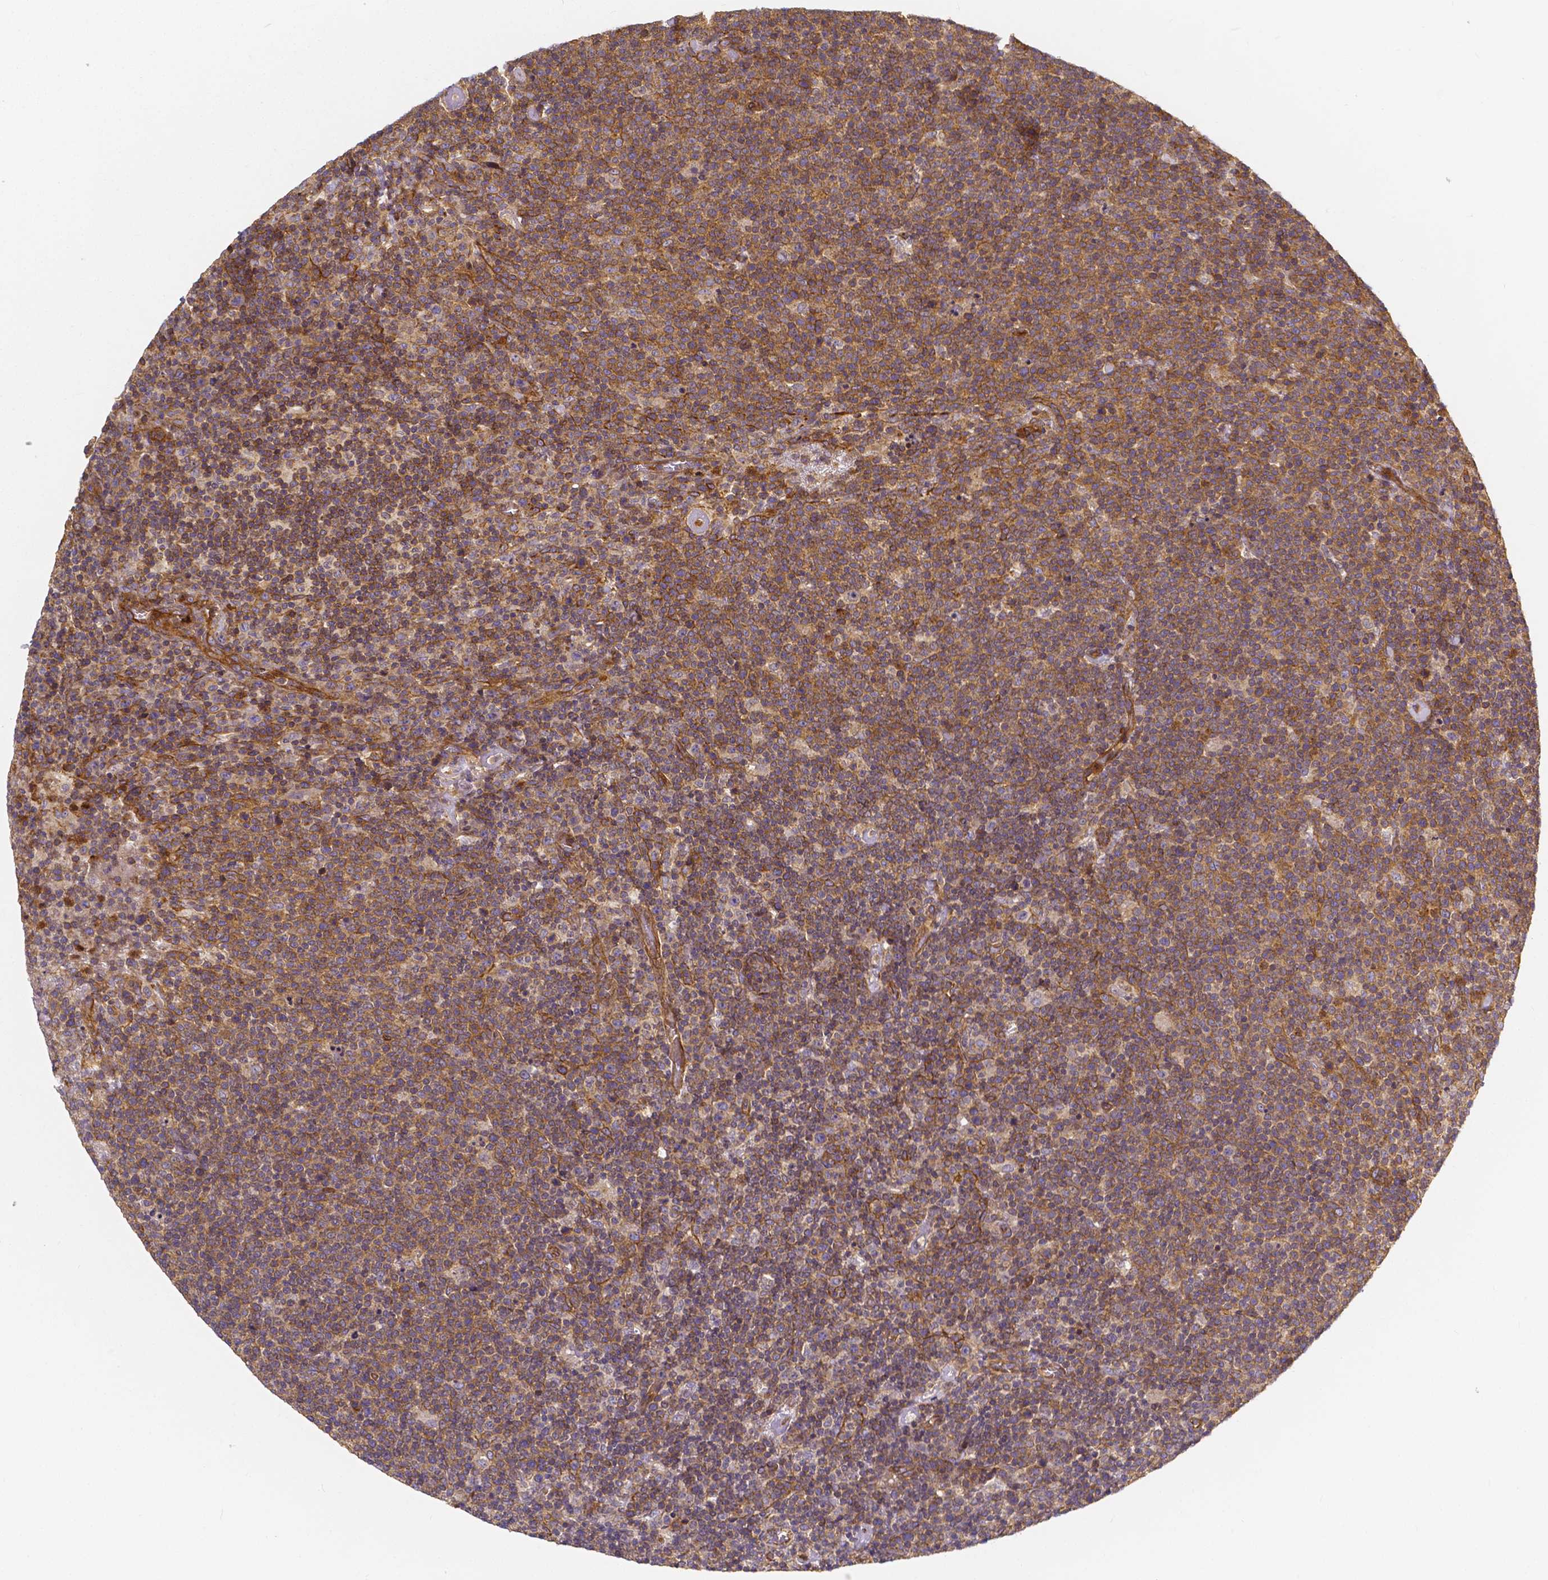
{"staining": {"intensity": "moderate", "quantity": ">75%", "location": "cytoplasmic/membranous"}, "tissue": "lymphoma", "cell_type": "Tumor cells", "image_type": "cancer", "snomed": [{"axis": "morphology", "description": "Malignant lymphoma, non-Hodgkin's type, High grade"}, {"axis": "topography", "description": "Lymph node"}], "caption": "Protein staining of lymphoma tissue displays moderate cytoplasmic/membranous staining in about >75% of tumor cells.", "gene": "CLINT1", "patient": {"sex": "male", "age": 61}}